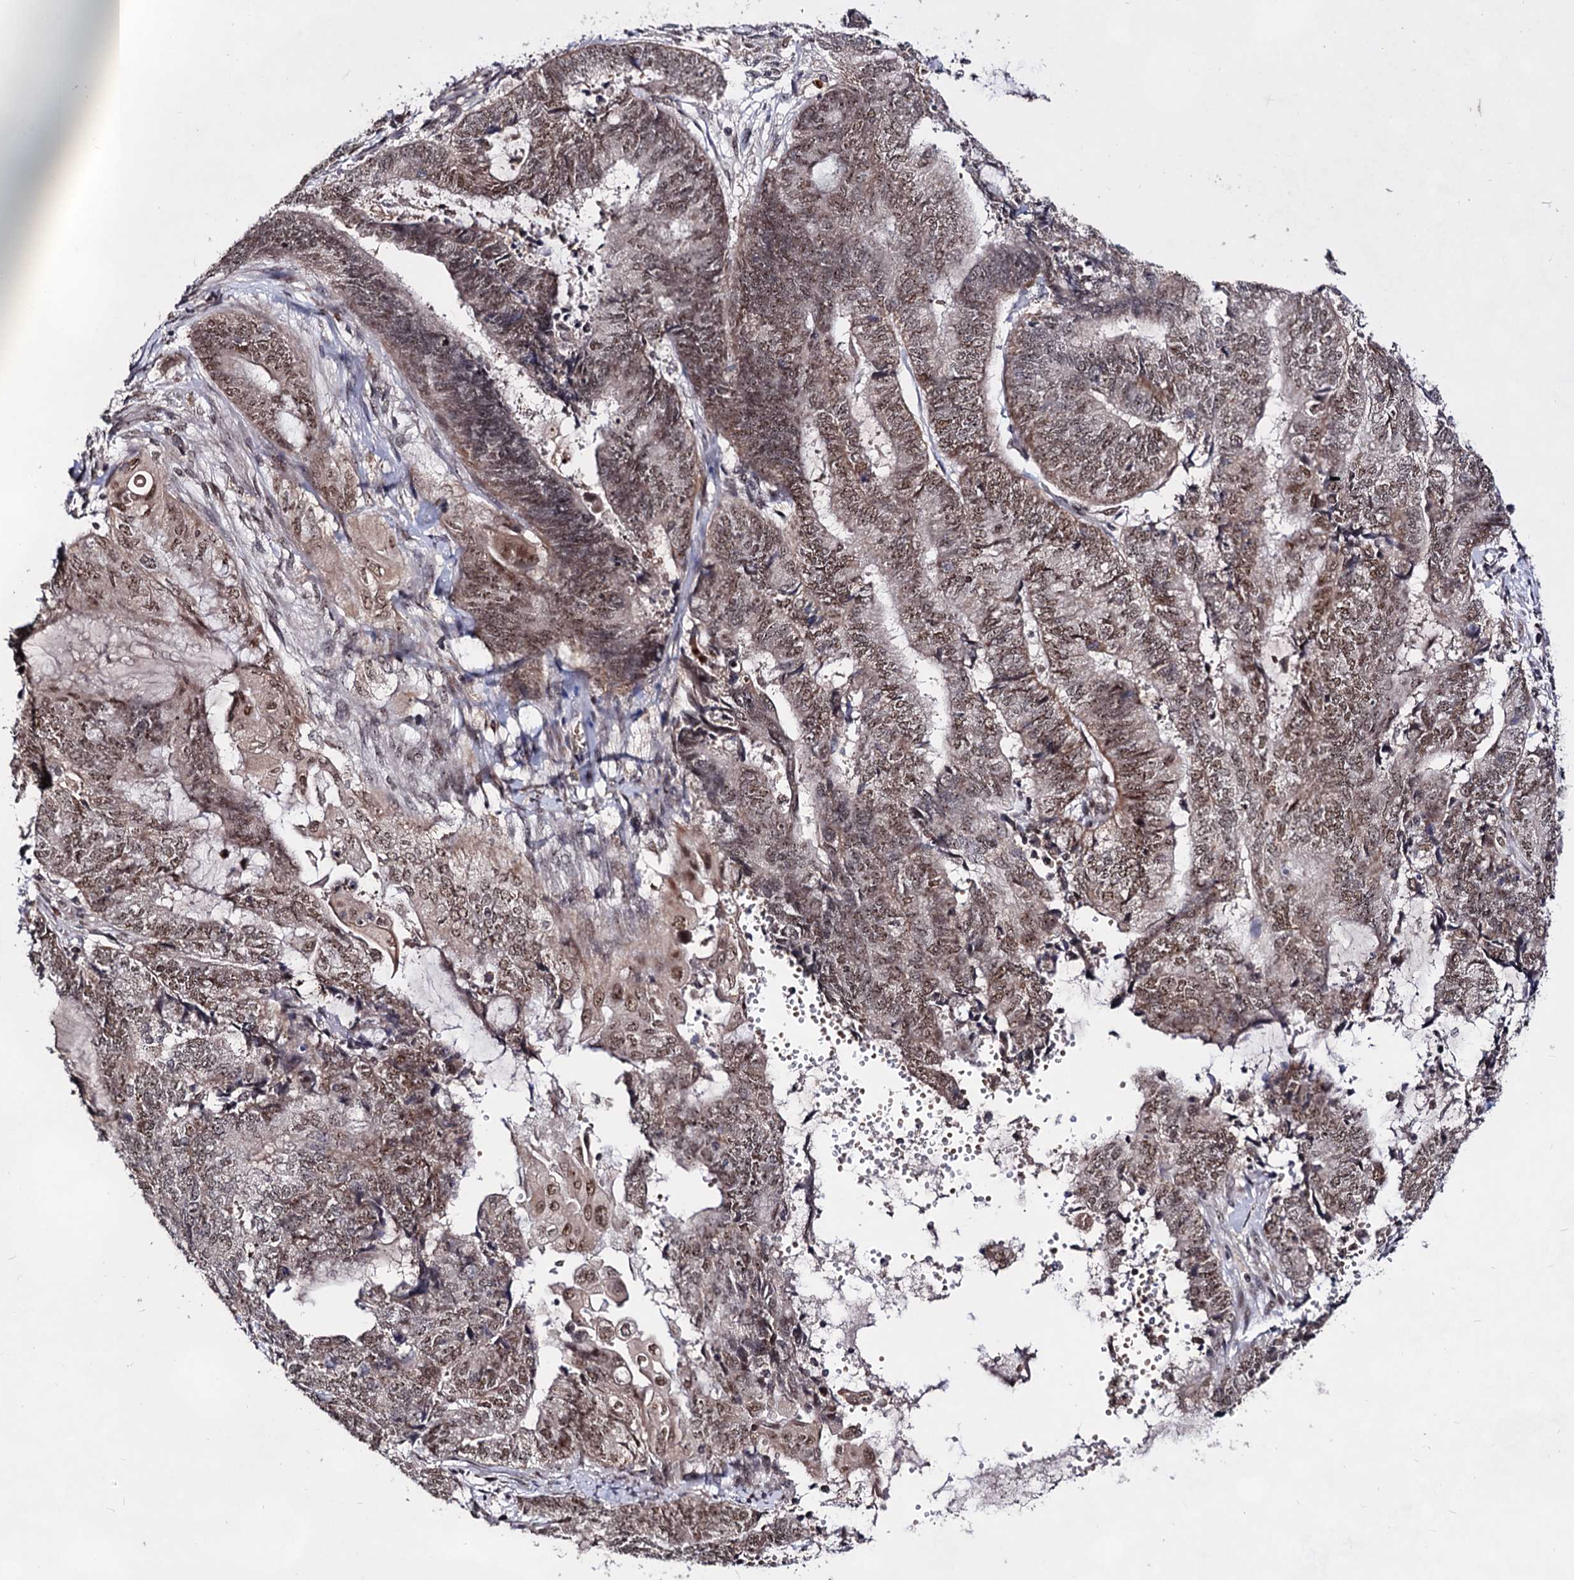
{"staining": {"intensity": "moderate", "quantity": ">75%", "location": "nuclear"}, "tissue": "endometrial cancer", "cell_type": "Tumor cells", "image_type": "cancer", "snomed": [{"axis": "morphology", "description": "Adenocarcinoma, NOS"}, {"axis": "topography", "description": "Uterus"}, {"axis": "topography", "description": "Endometrium"}], "caption": "This histopathology image reveals immunohistochemistry staining of human endometrial cancer (adenocarcinoma), with medium moderate nuclear staining in about >75% of tumor cells.", "gene": "EXOSC10", "patient": {"sex": "female", "age": 70}}